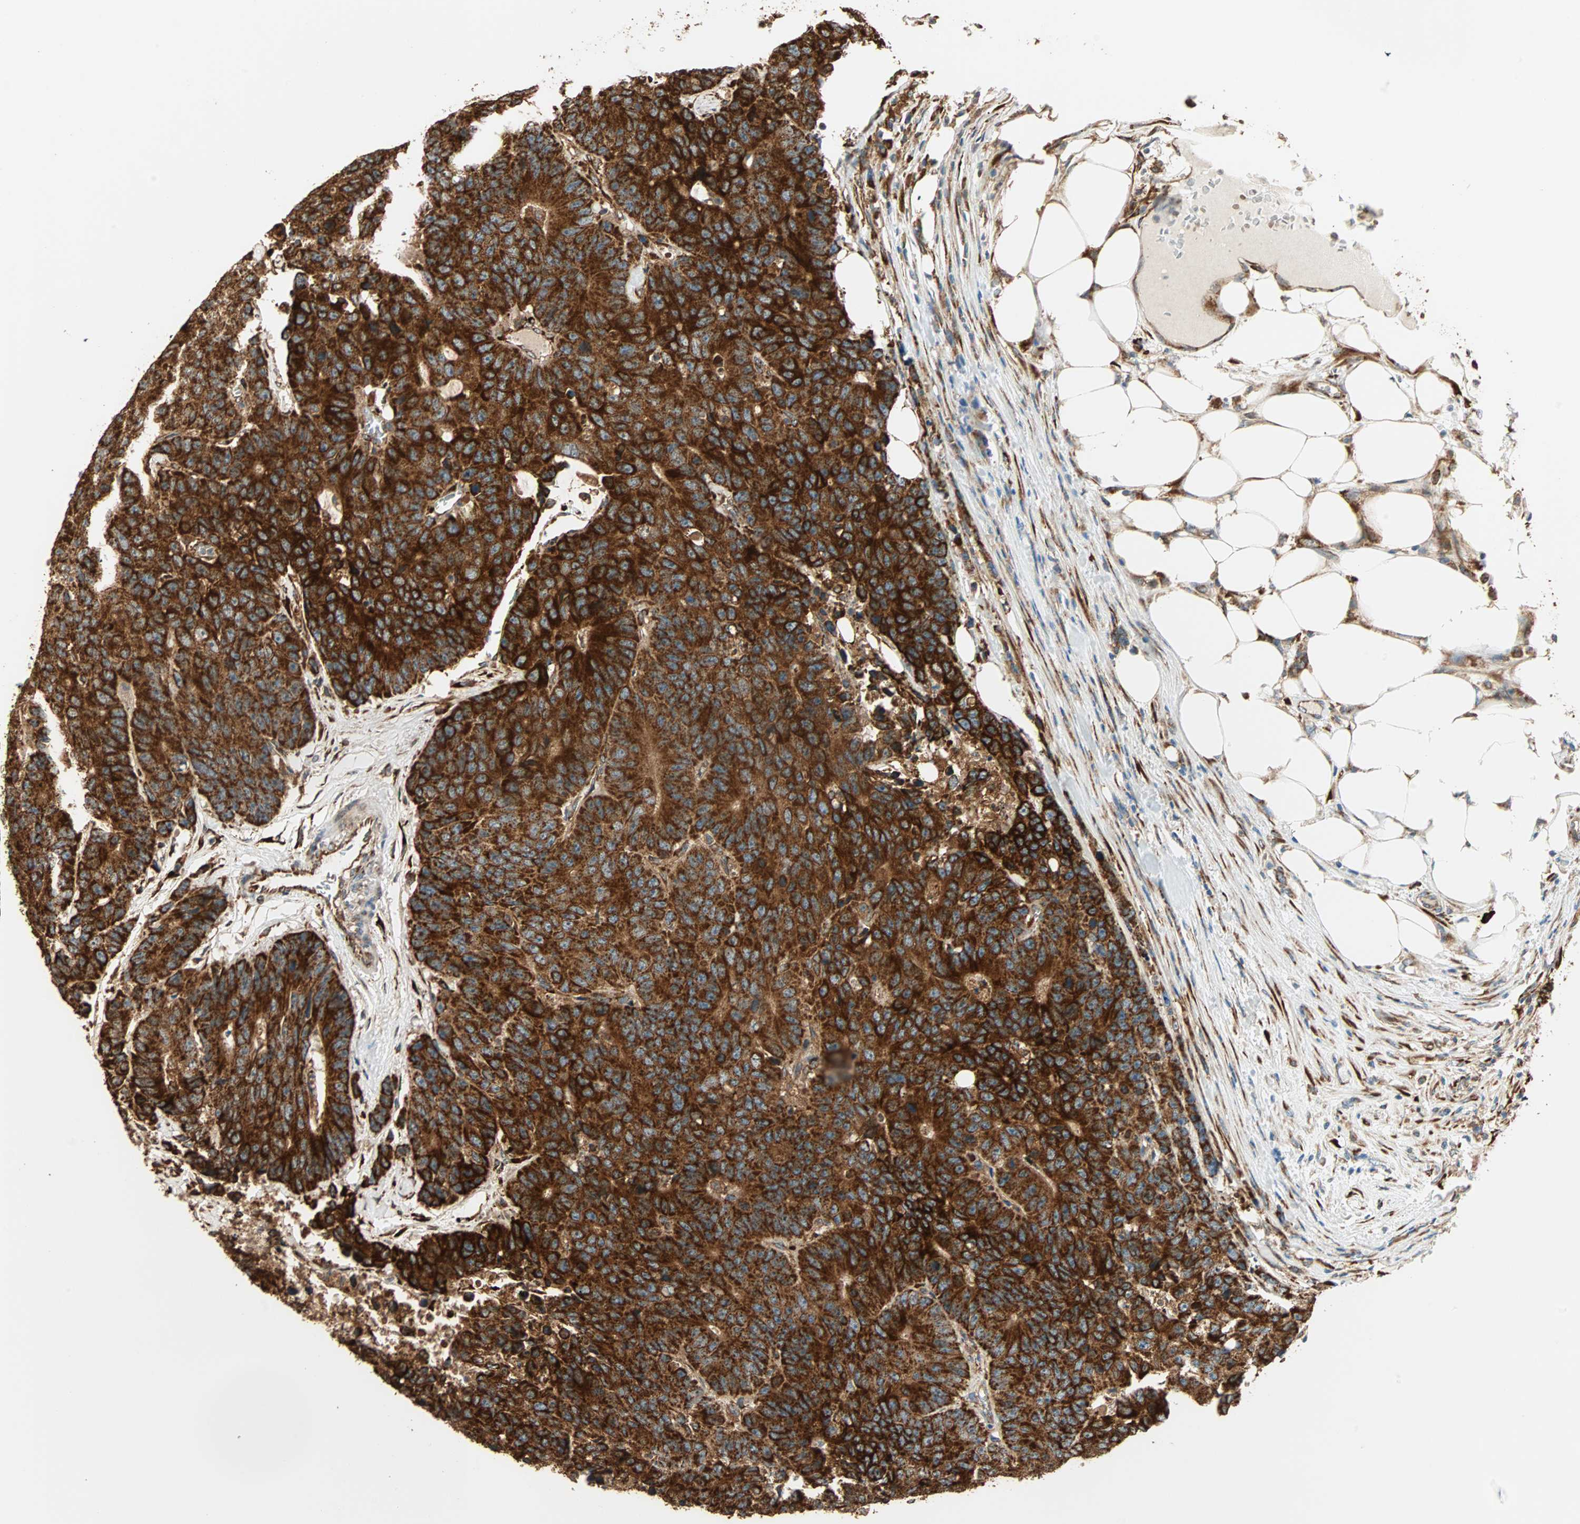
{"staining": {"intensity": "strong", "quantity": ">75%", "location": "cytoplasmic/membranous"}, "tissue": "colorectal cancer", "cell_type": "Tumor cells", "image_type": "cancer", "snomed": [{"axis": "morphology", "description": "Adenocarcinoma, NOS"}, {"axis": "topography", "description": "Colon"}], "caption": "High-power microscopy captured an immunohistochemistry (IHC) image of colorectal cancer, revealing strong cytoplasmic/membranous staining in approximately >75% of tumor cells. Nuclei are stained in blue.", "gene": "P4HA1", "patient": {"sex": "female", "age": 86}}